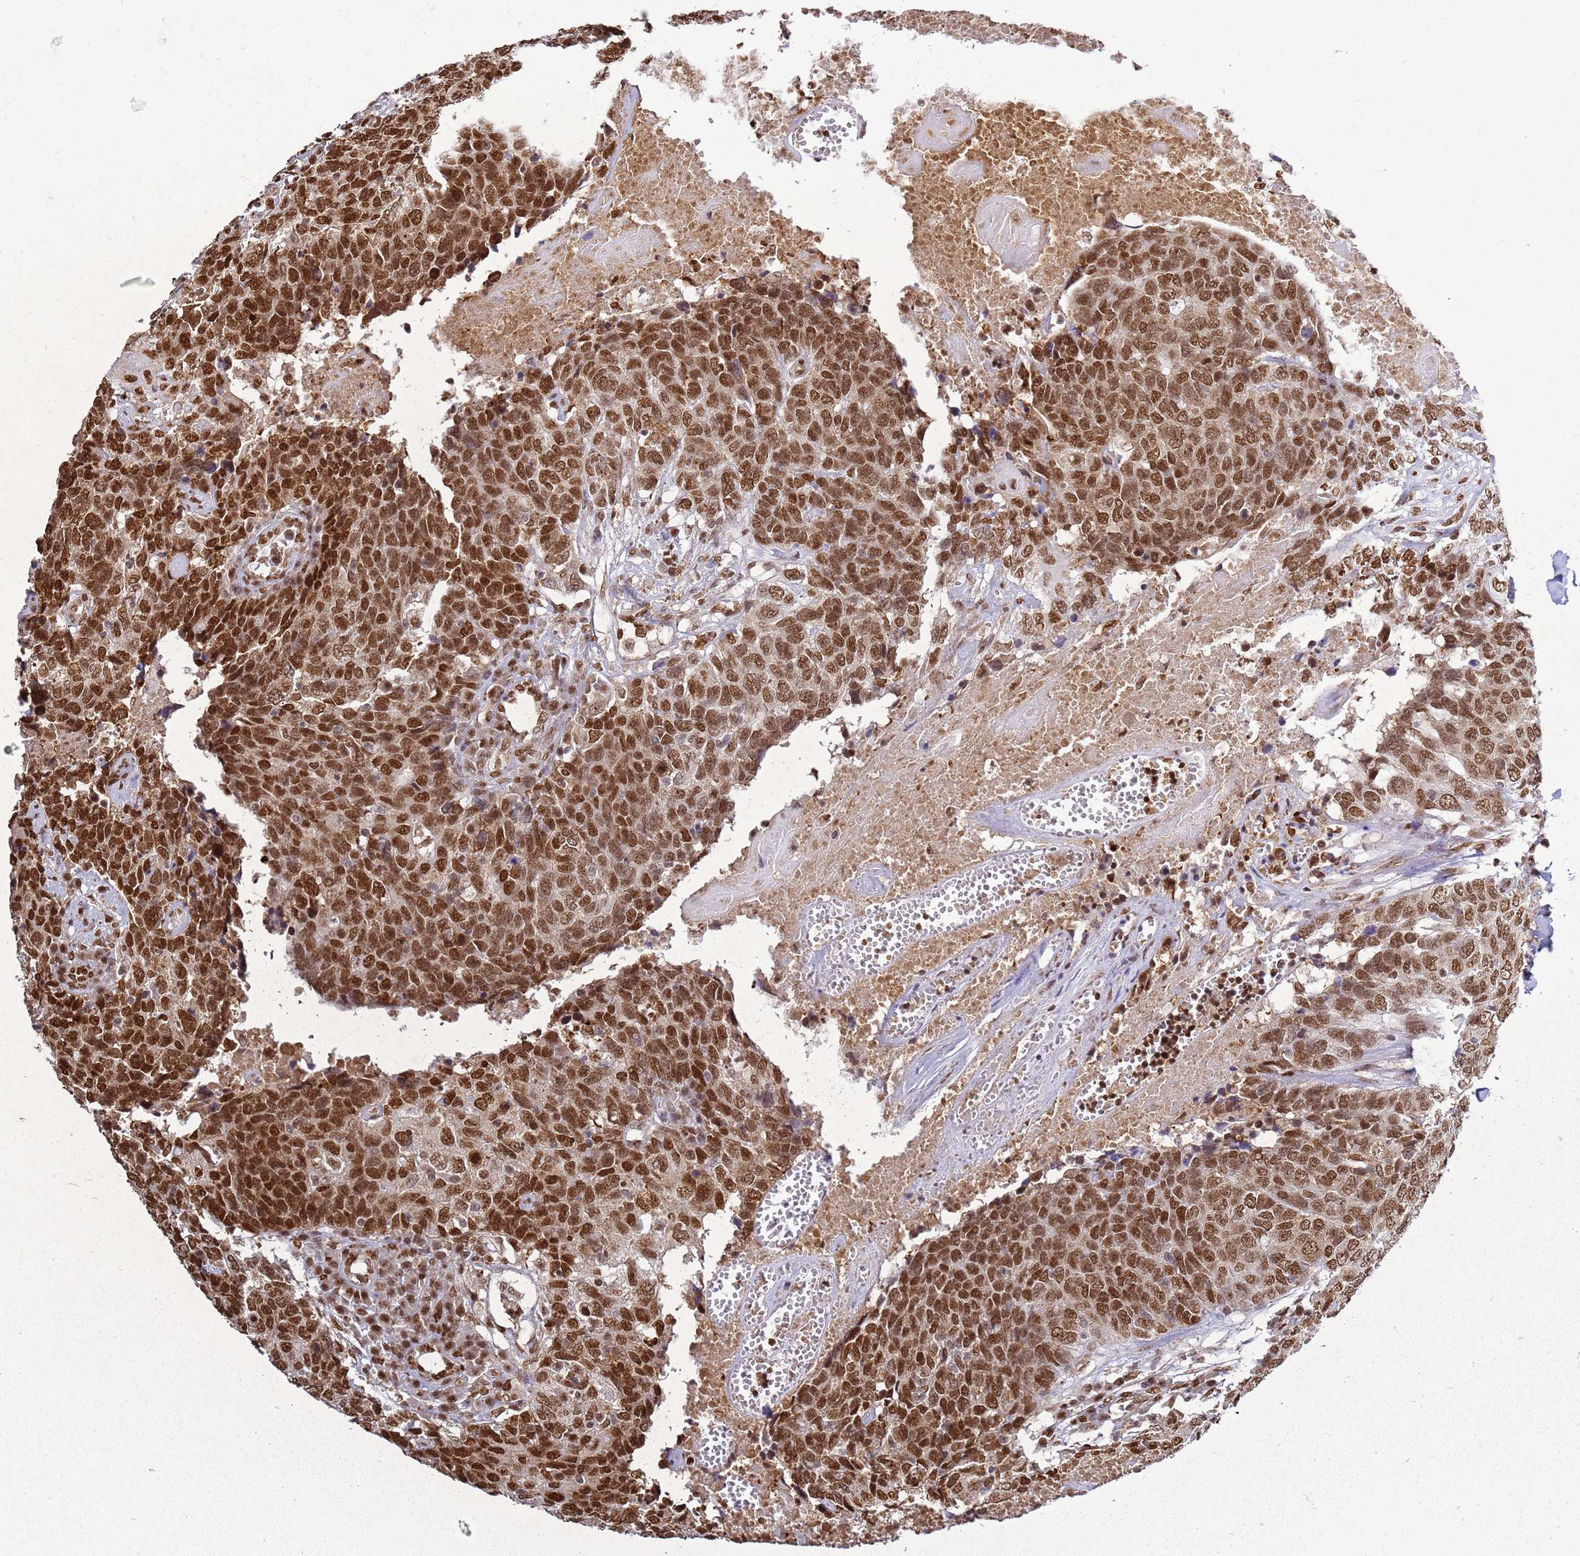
{"staining": {"intensity": "strong", "quantity": ">75%", "location": "nuclear"}, "tissue": "head and neck cancer", "cell_type": "Tumor cells", "image_type": "cancer", "snomed": [{"axis": "morphology", "description": "Squamous cell carcinoma, NOS"}, {"axis": "topography", "description": "Head-Neck"}], "caption": "This histopathology image demonstrates head and neck cancer (squamous cell carcinoma) stained with immunohistochemistry (IHC) to label a protein in brown. The nuclear of tumor cells show strong positivity for the protein. Nuclei are counter-stained blue.", "gene": "APEX1", "patient": {"sex": "male", "age": 66}}